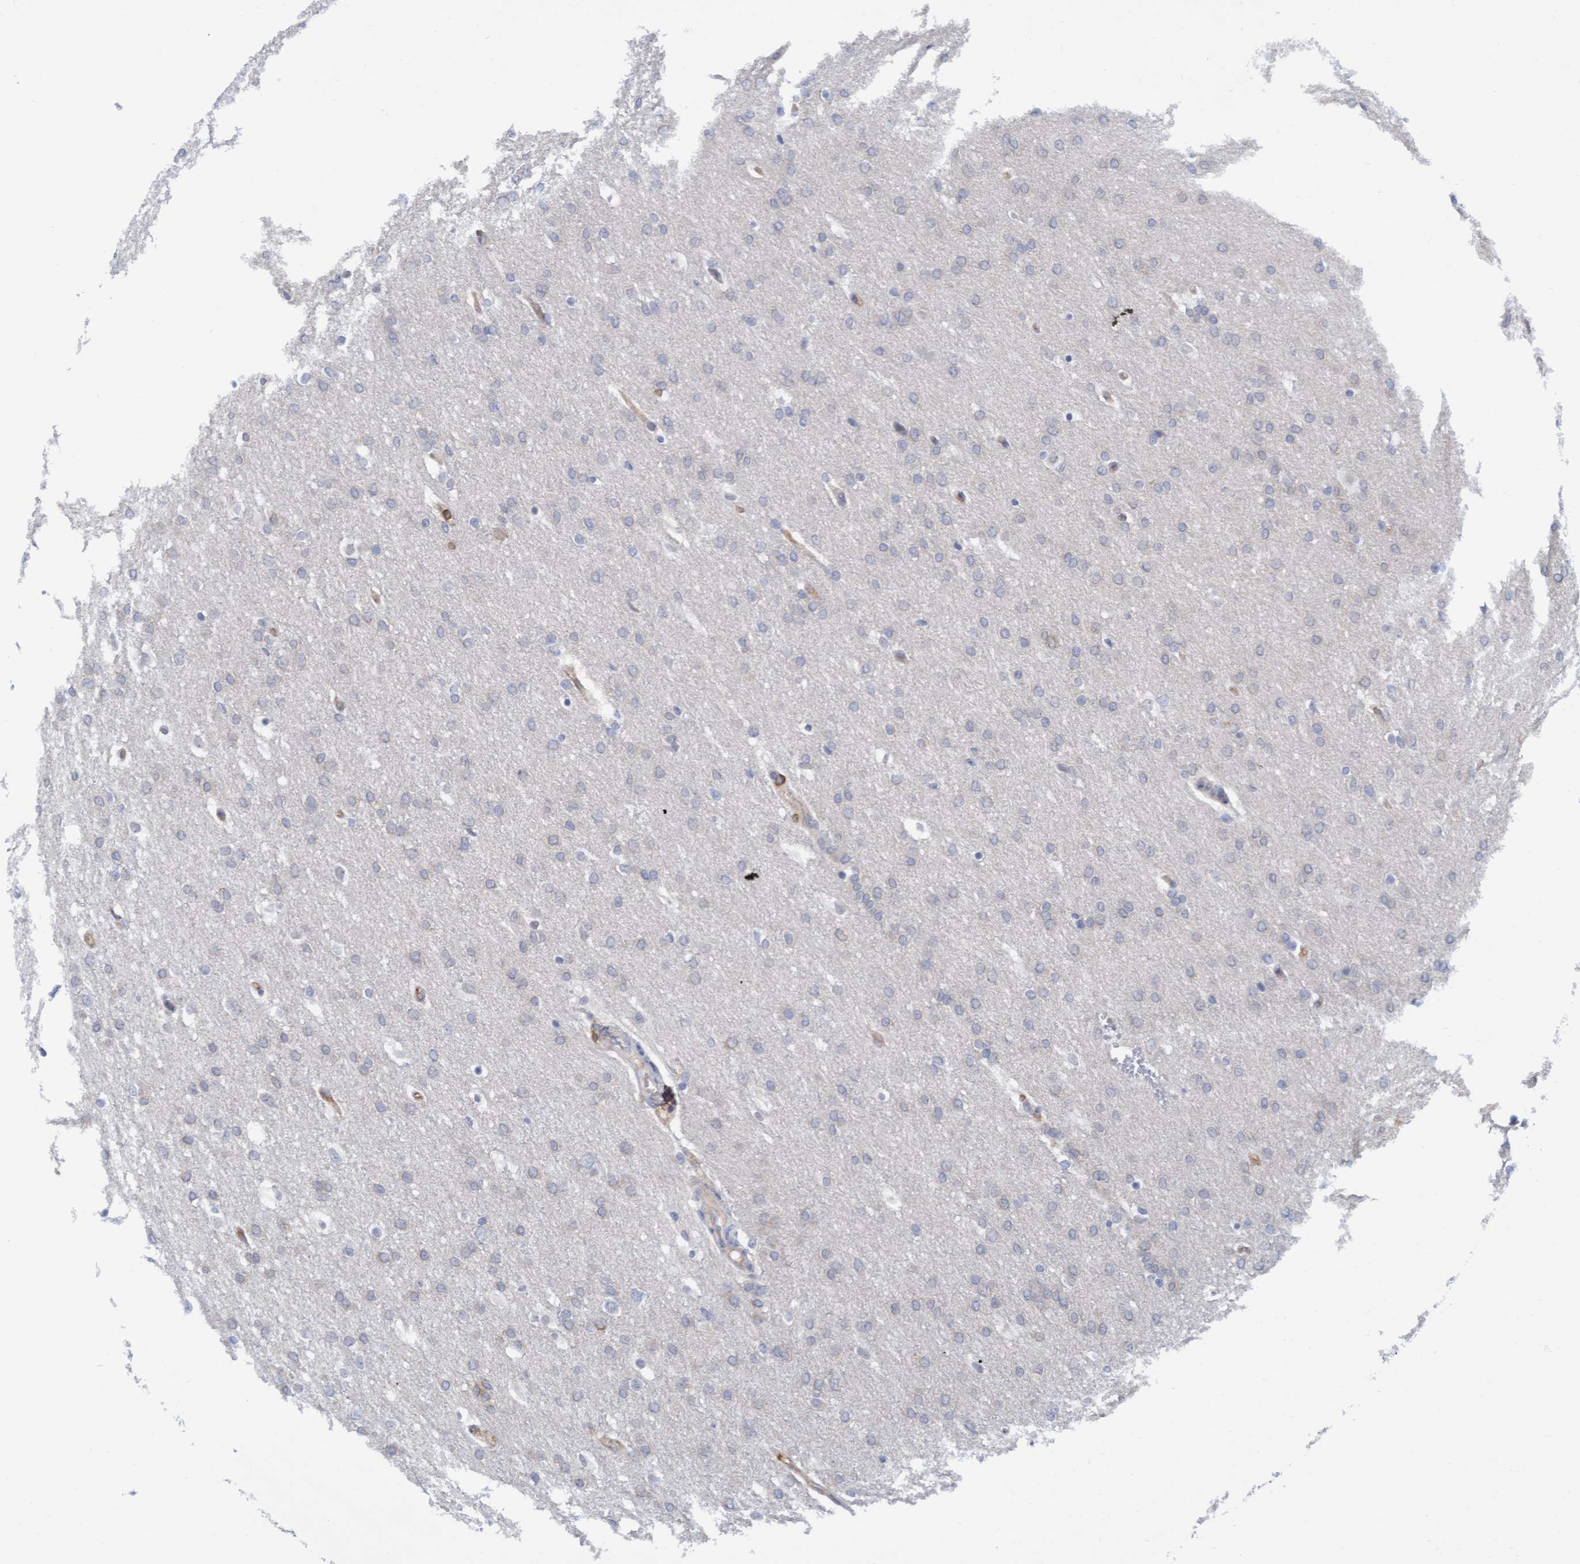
{"staining": {"intensity": "weak", "quantity": "<25%", "location": "cytoplasmic/membranous"}, "tissue": "glioma", "cell_type": "Tumor cells", "image_type": "cancer", "snomed": [{"axis": "morphology", "description": "Glioma, malignant, Low grade"}, {"axis": "topography", "description": "Brain"}], "caption": "Glioma was stained to show a protein in brown. There is no significant expression in tumor cells.", "gene": "FNBP1", "patient": {"sex": "female", "age": 37}}